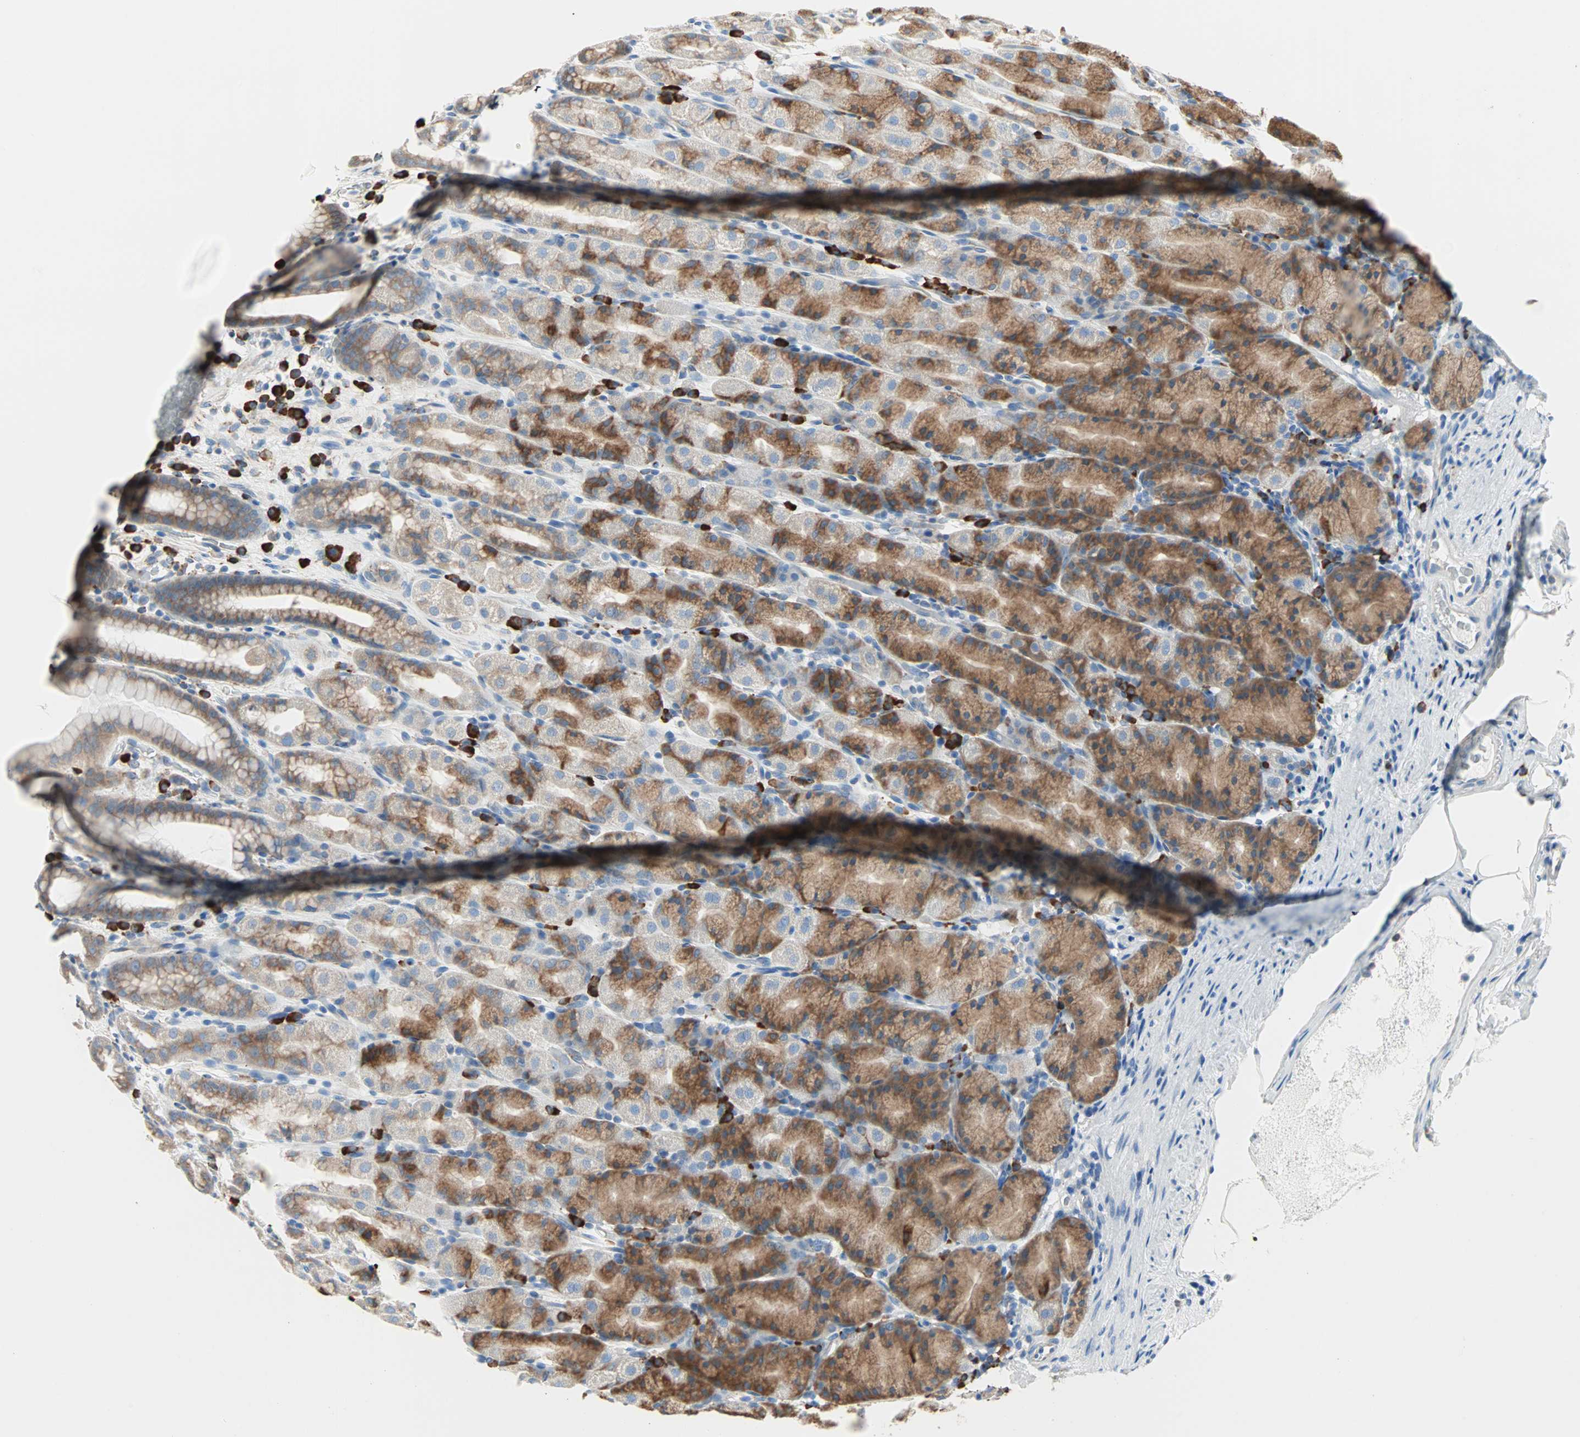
{"staining": {"intensity": "moderate", "quantity": "25%-75%", "location": "cytoplasmic/membranous"}, "tissue": "stomach", "cell_type": "Glandular cells", "image_type": "normal", "snomed": [{"axis": "morphology", "description": "Normal tissue, NOS"}, {"axis": "topography", "description": "Stomach, upper"}], "caption": "Glandular cells demonstrate medium levels of moderate cytoplasmic/membranous positivity in about 25%-75% of cells in normal stomach.", "gene": "PLCXD1", "patient": {"sex": "male", "age": 68}}